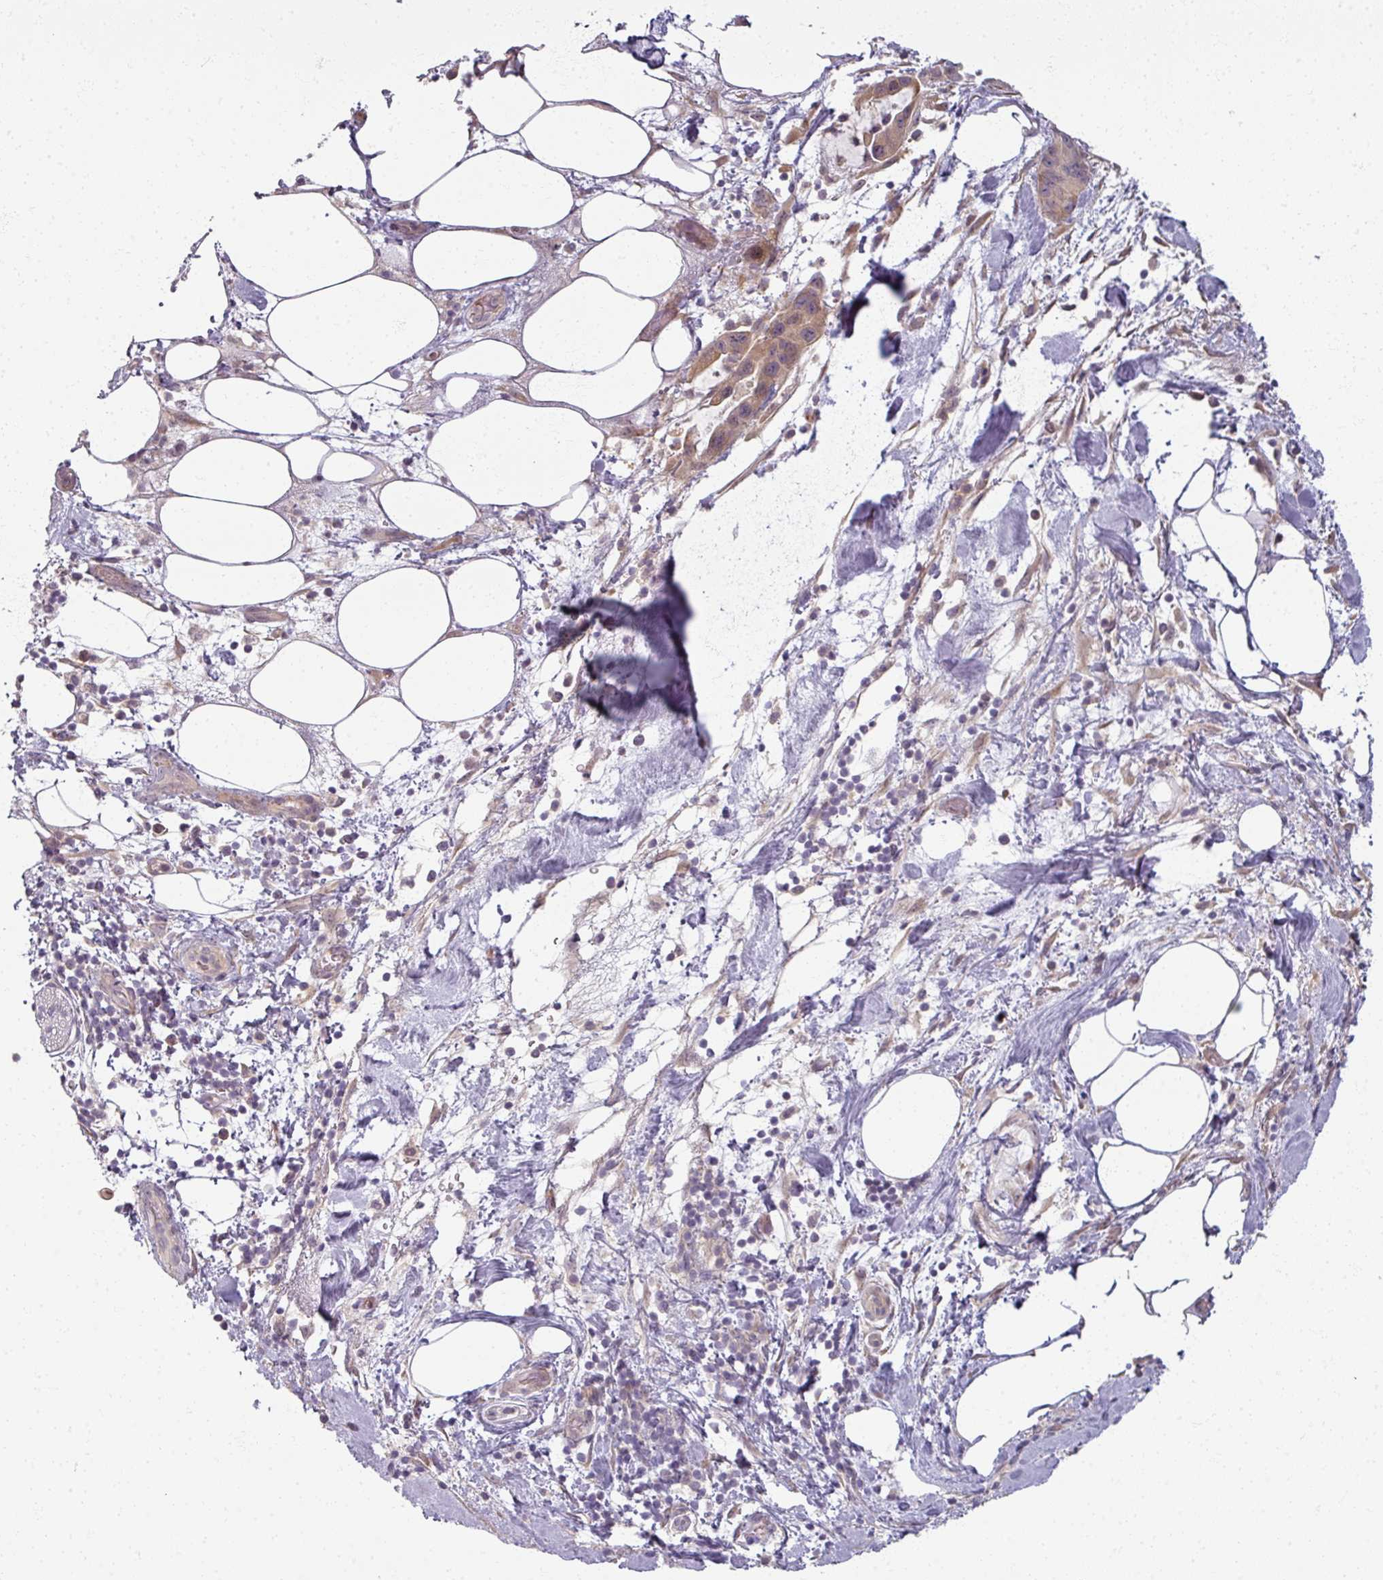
{"staining": {"intensity": "weak", "quantity": ">75%", "location": "cytoplasmic/membranous"}, "tissue": "pancreatic cancer", "cell_type": "Tumor cells", "image_type": "cancer", "snomed": [{"axis": "morphology", "description": "Adenocarcinoma, NOS"}, {"axis": "topography", "description": "Pancreas"}], "caption": "Human adenocarcinoma (pancreatic) stained with a brown dye reveals weak cytoplasmic/membranous positive staining in about >75% of tumor cells.", "gene": "MYMK", "patient": {"sex": "female", "age": 61}}